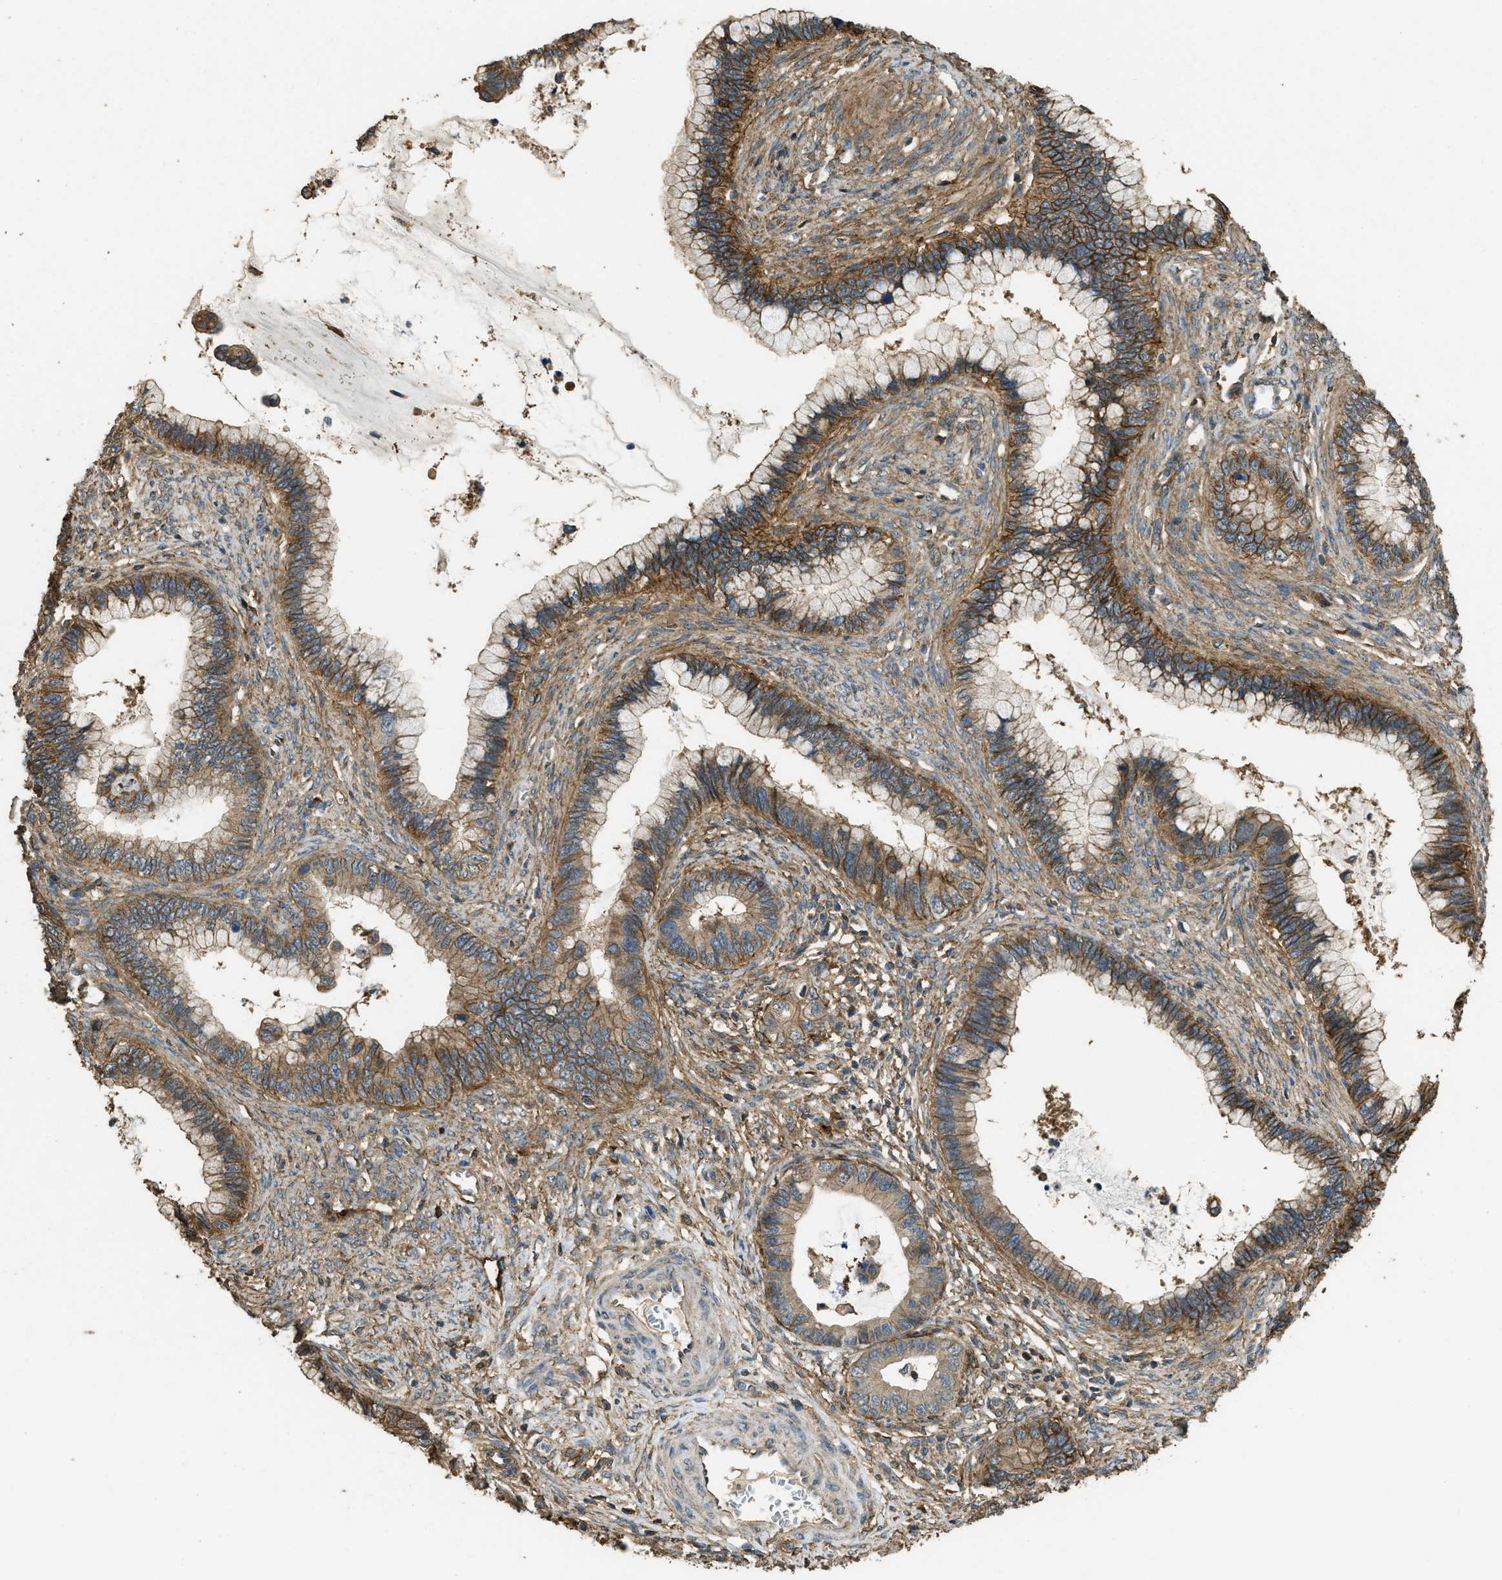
{"staining": {"intensity": "moderate", "quantity": ">75%", "location": "cytoplasmic/membranous"}, "tissue": "cervical cancer", "cell_type": "Tumor cells", "image_type": "cancer", "snomed": [{"axis": "morphology", "description": "Adenocarcinoma, NOS"}, {"axis": "topography", "description": "Cervix"}], "caption": "Immunohistochemistry (DAB) staining of cervical cancer (adenocarcinoma) displays moderate cytoplasmic/membranous protein positivity in about >75% of tumor cells. (Stains: DAB (3,3'-diaminobenzidine) in brown, nuclei in blue, Microscopy: brightfield microscopy at high magnification).", "gene": "CD276", "patient": {"sex": "female", "age": 44}}